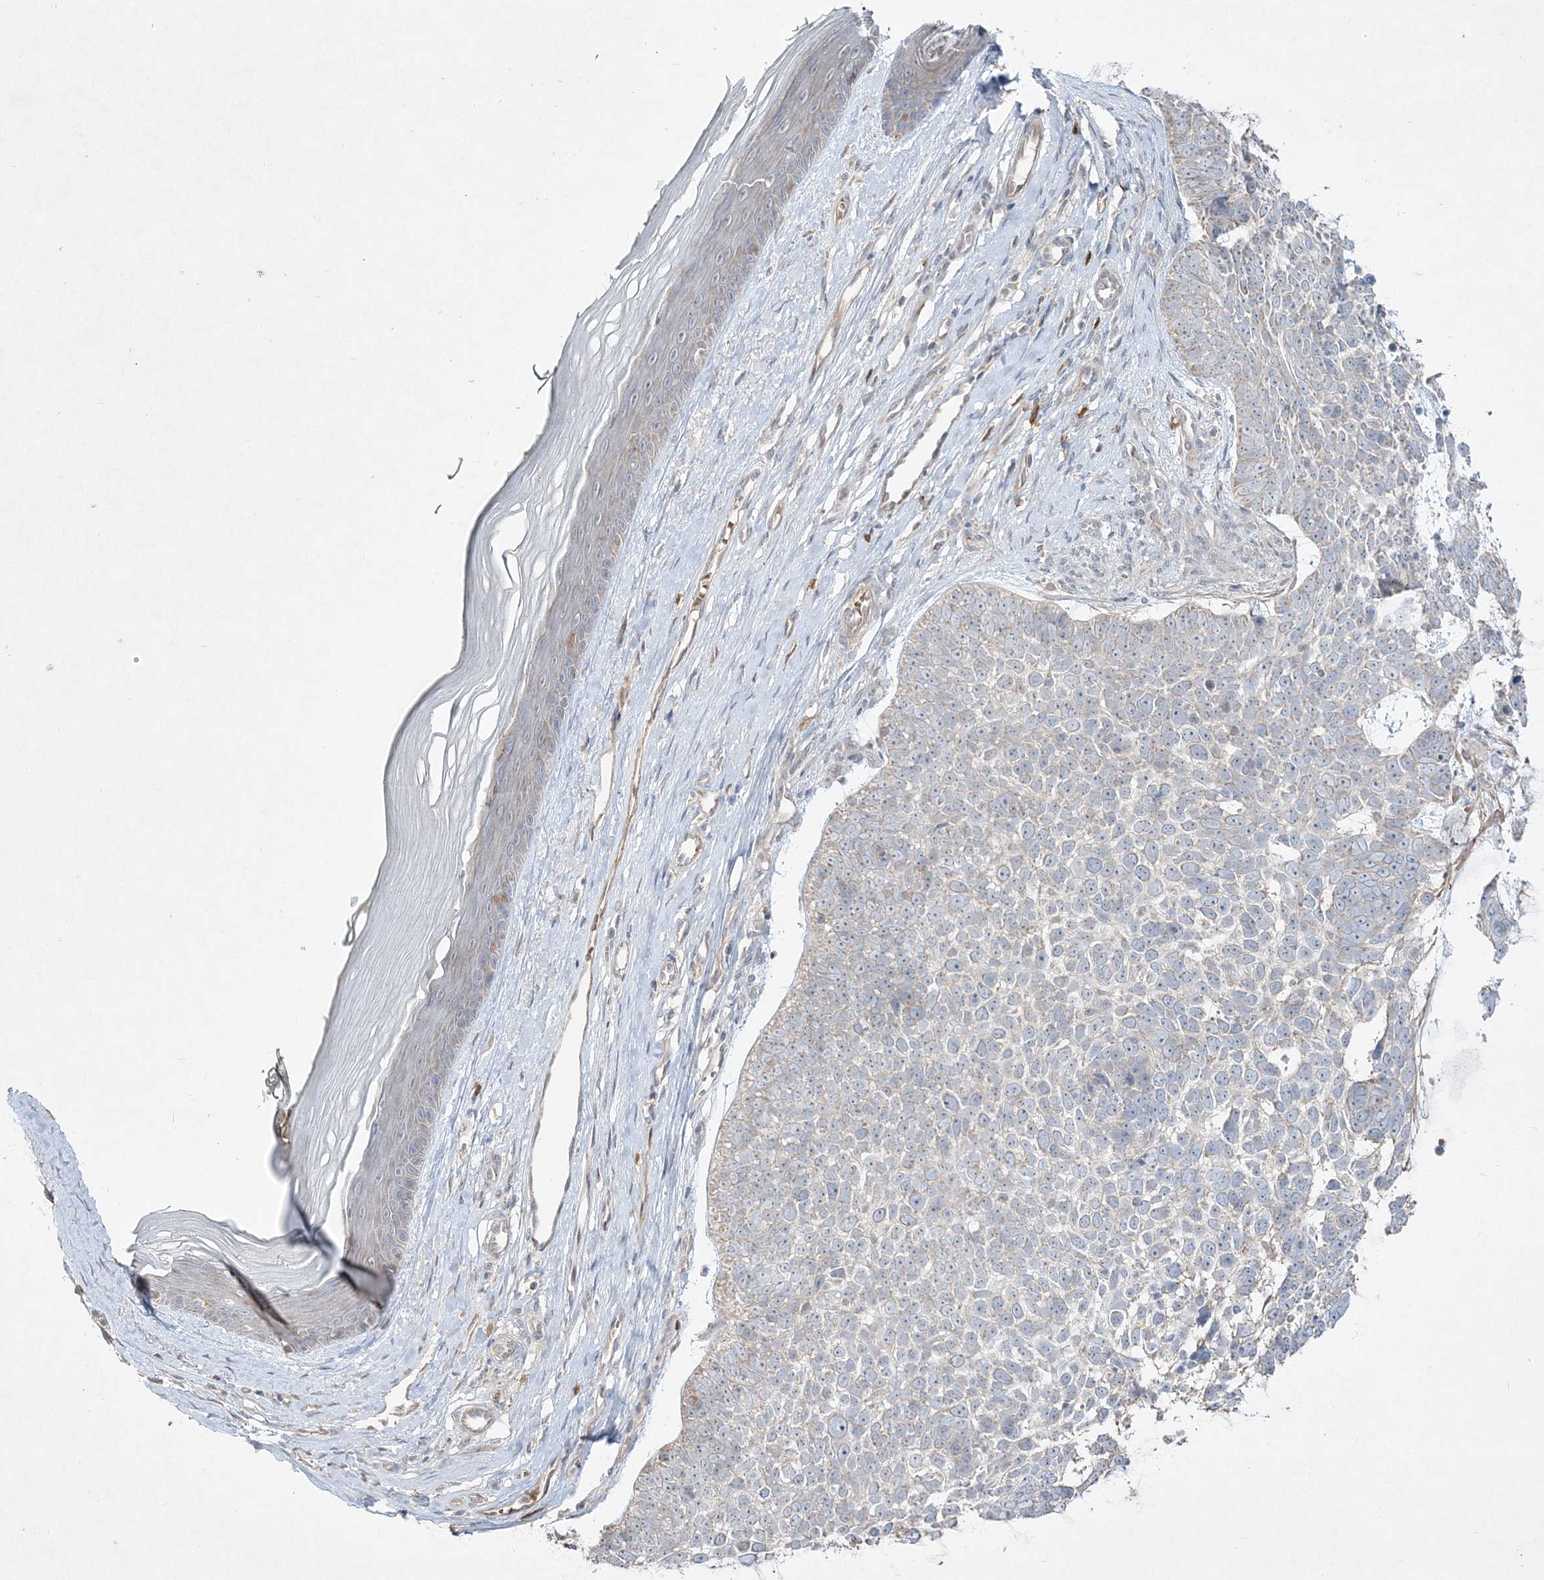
{"staining": {"intensity": "negative", "quantity": "none", "location": "none"}, "tissue": "skin cancer", "cell_type": "Tumor cells", "image_type": "cancer", "snomed": [{"axis": "morphology", "description": "Basal cell carcinoma"}, {"axis": "topography", "description": "Skin"}], "caption": "Tumor cells are negative for brown protein staining in basal cell carcinoma (skin). Nuclei are stained in blue.", "gene": "CLNK", "patient": {"sex": "female", "age": 81}}